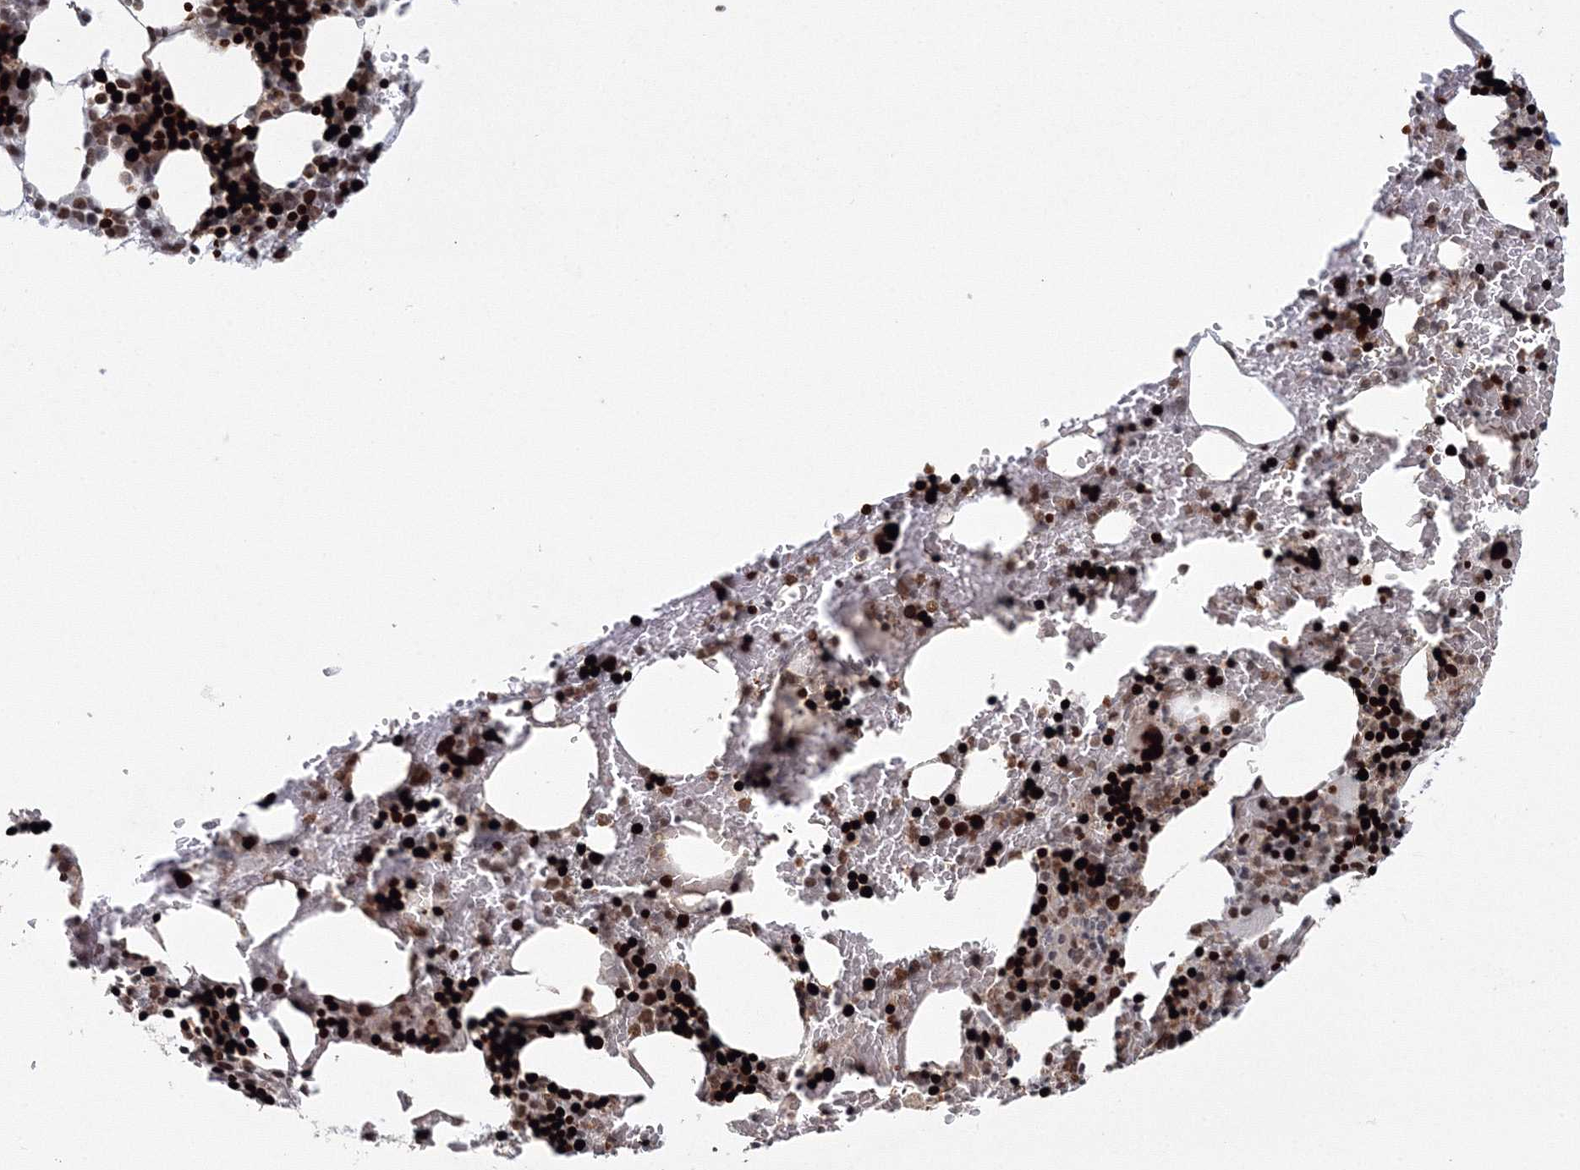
{"staining": {"intensity": "strong", "quantity": ">75%", "location": "nuclear"}, "tissue": "bone marrow", "cell_type": "Hematopoietic cells", "image_type": "normal", "snomed": [{"axis": "morphology", "description": "Normal tissue, NOS"}, {"axis": "topography", "description": "Bone marrow"}], "caption": "An immunohistochemistry (IHC) histopathology image of unremarkable tissue is shown. Protein staining in brown labels strong nuclear positivity in bone marrow within hematopoietic cells.", "gene": "C3orf33", "patient": {"sex": "male", "age": 62}}